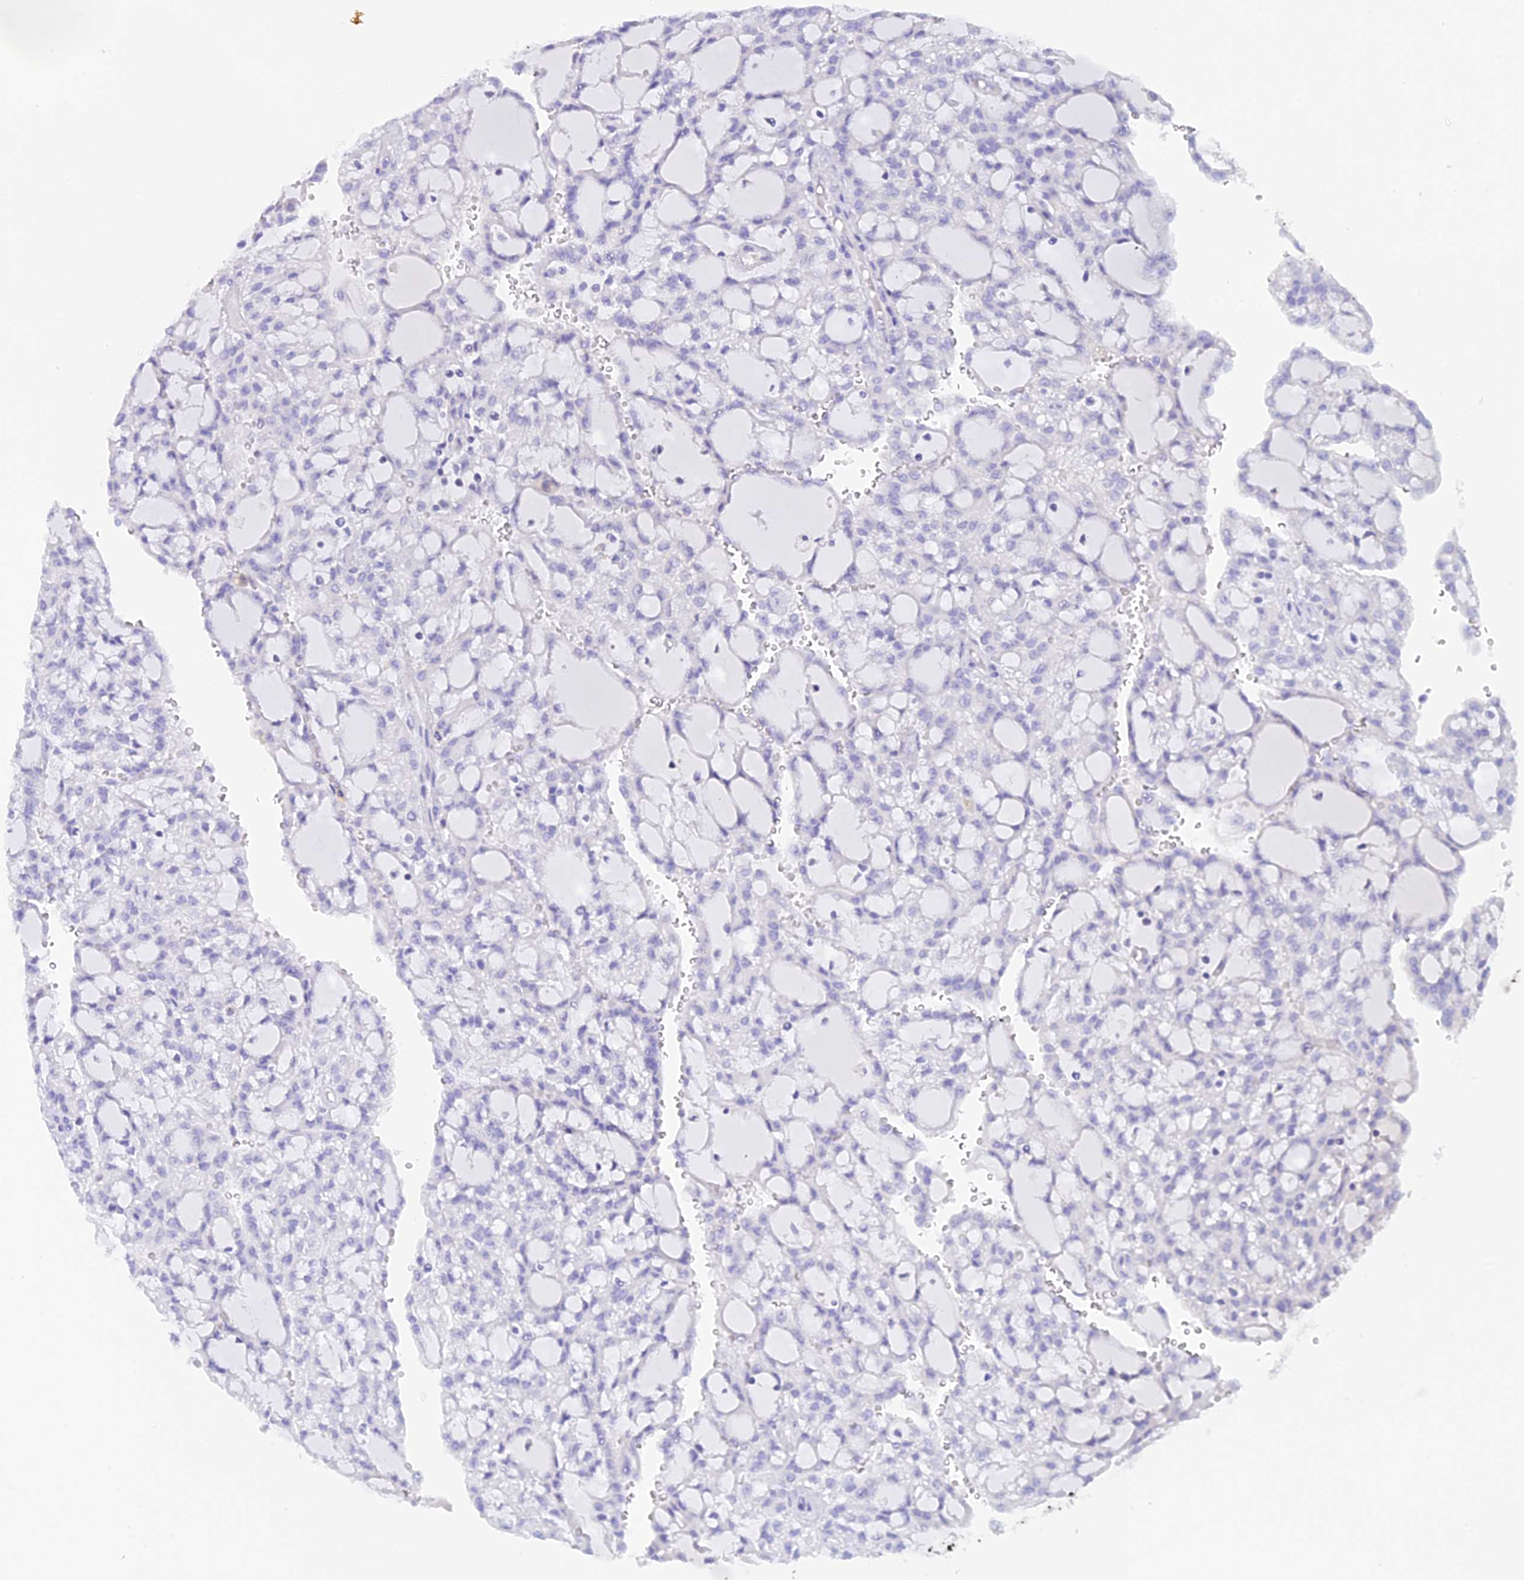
{"staining": {"intensity": "negative", "quantity": "none", "location": "none"}, "tissue": "renal cancer", "cell_type": "Tumor cells", "image_type": "cancer", "snomed": [{"axis": "morphology", "description": "Adenocarcinoma, NOS"}, {"axis": "topography", "description": "Kidney"}], "caption": "DAB immunohistochemical staining of human renal adenocarcinoma shows no significant expression in tumor cells.", "gene": "C12orf29", "patient": {"sex": "male", "age": 63}}